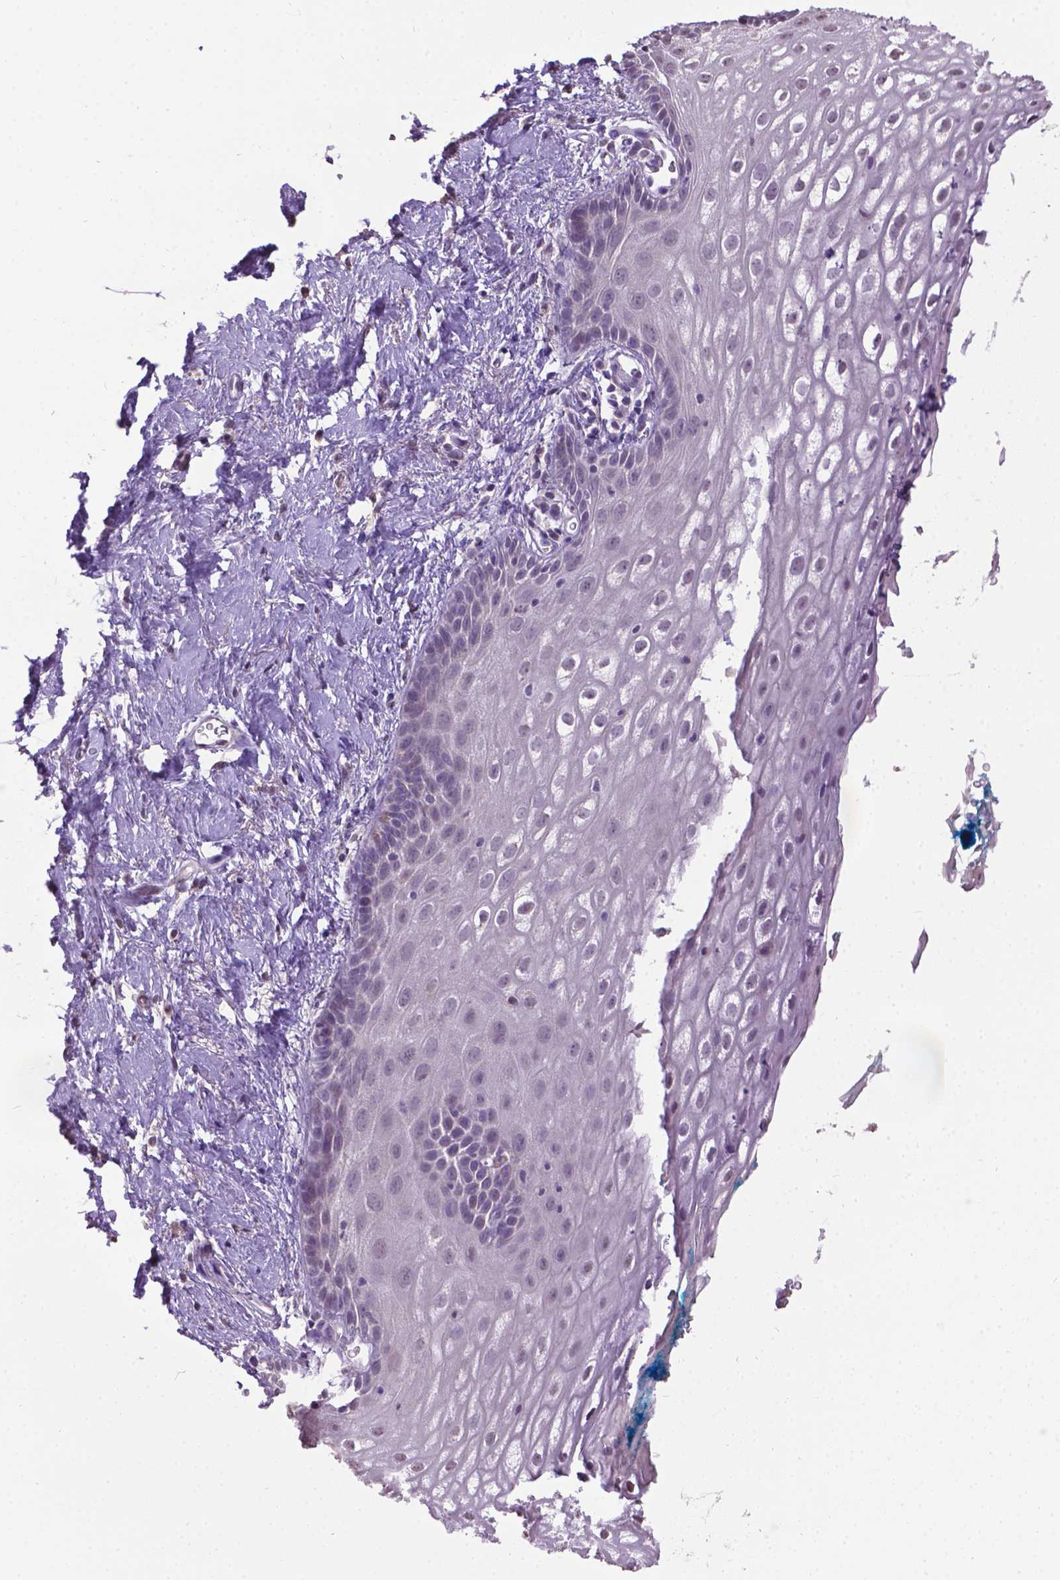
{"staining": {"intensity": "negative", "quantity": "none", "location": "none"}, "tissue": "vagina", "cell_type": "Squamous epithelial cells", "image_type": "normal", "snomed": [{"axis": "morphology", "description": "Normal tissue, NOS"}, {"axis": "morphology", "description": "Adenocarcinoma, NOS"}, {"axis": "topography", "description": "Rectum"}, {"axis": "topography", "description": "Vagina"}, {"axis": "topography", "description": "Peripheral nerve tissue"}], "caption": "IHC photomicrograph of benign human vagina stained for a protein (brown), which displays no staining in squamous epithelial cells.", "gene": "CPM", "patient": {"sex": "female", "age": 71}}